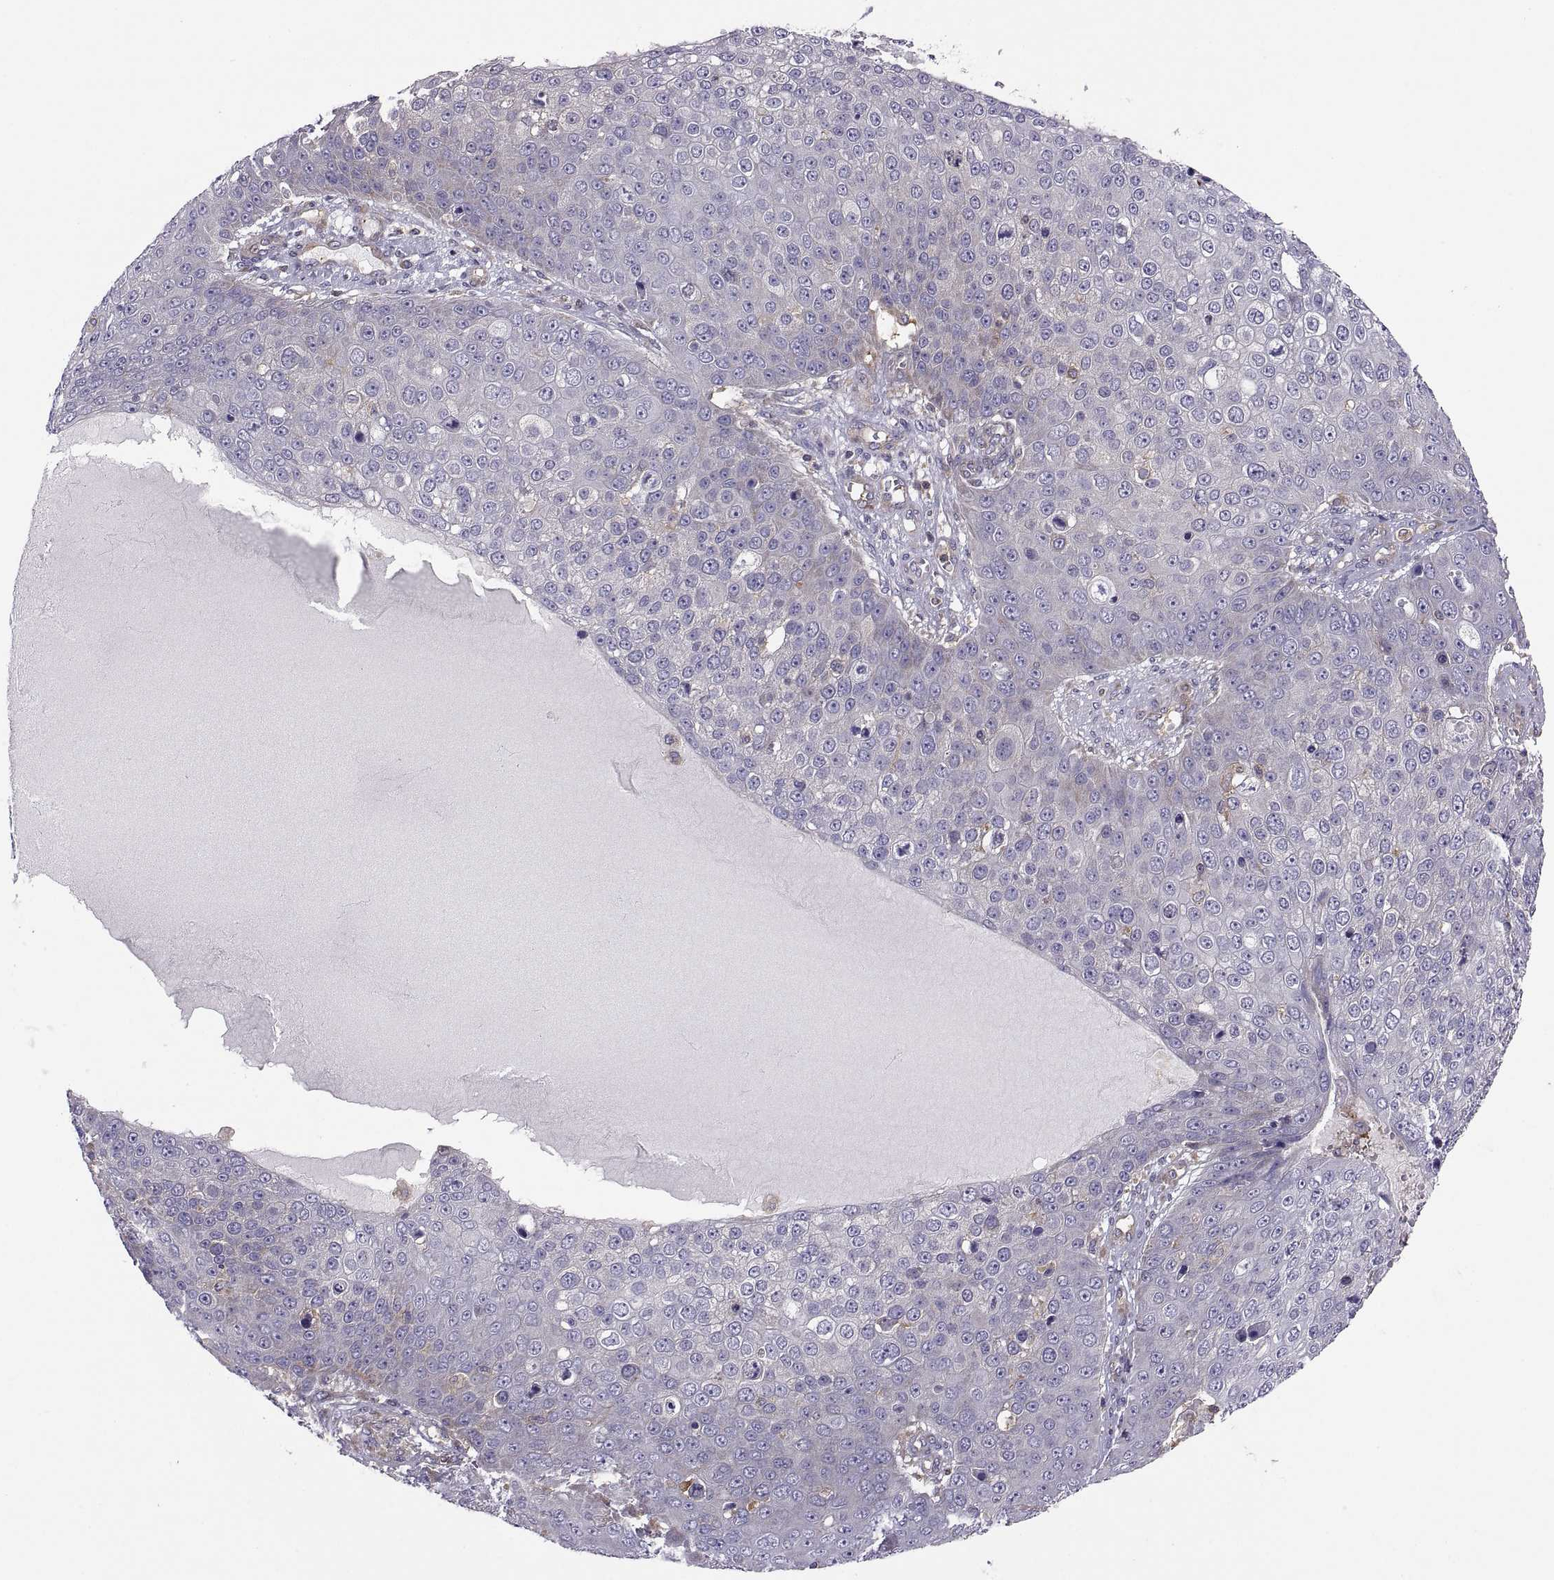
{"staining": {"intensity": "negative", "quantity": "none", "location": "none"}, "tissue": "skin cancer", "cell_type": "Tumor cells", "image_type": "cancer", "snomed": [{"axis": "morphology", "description": "Squamous cell carcinoma, NOS"}, {"axis": "topography", "description": "Skin"}], "caption": "Protein analysis of skin cancer (squamous cell carcinoma) reveals no significant expression in tumor cells.", "gene": "SPATA32", "patient": {"sex": "male", "age": 71}}